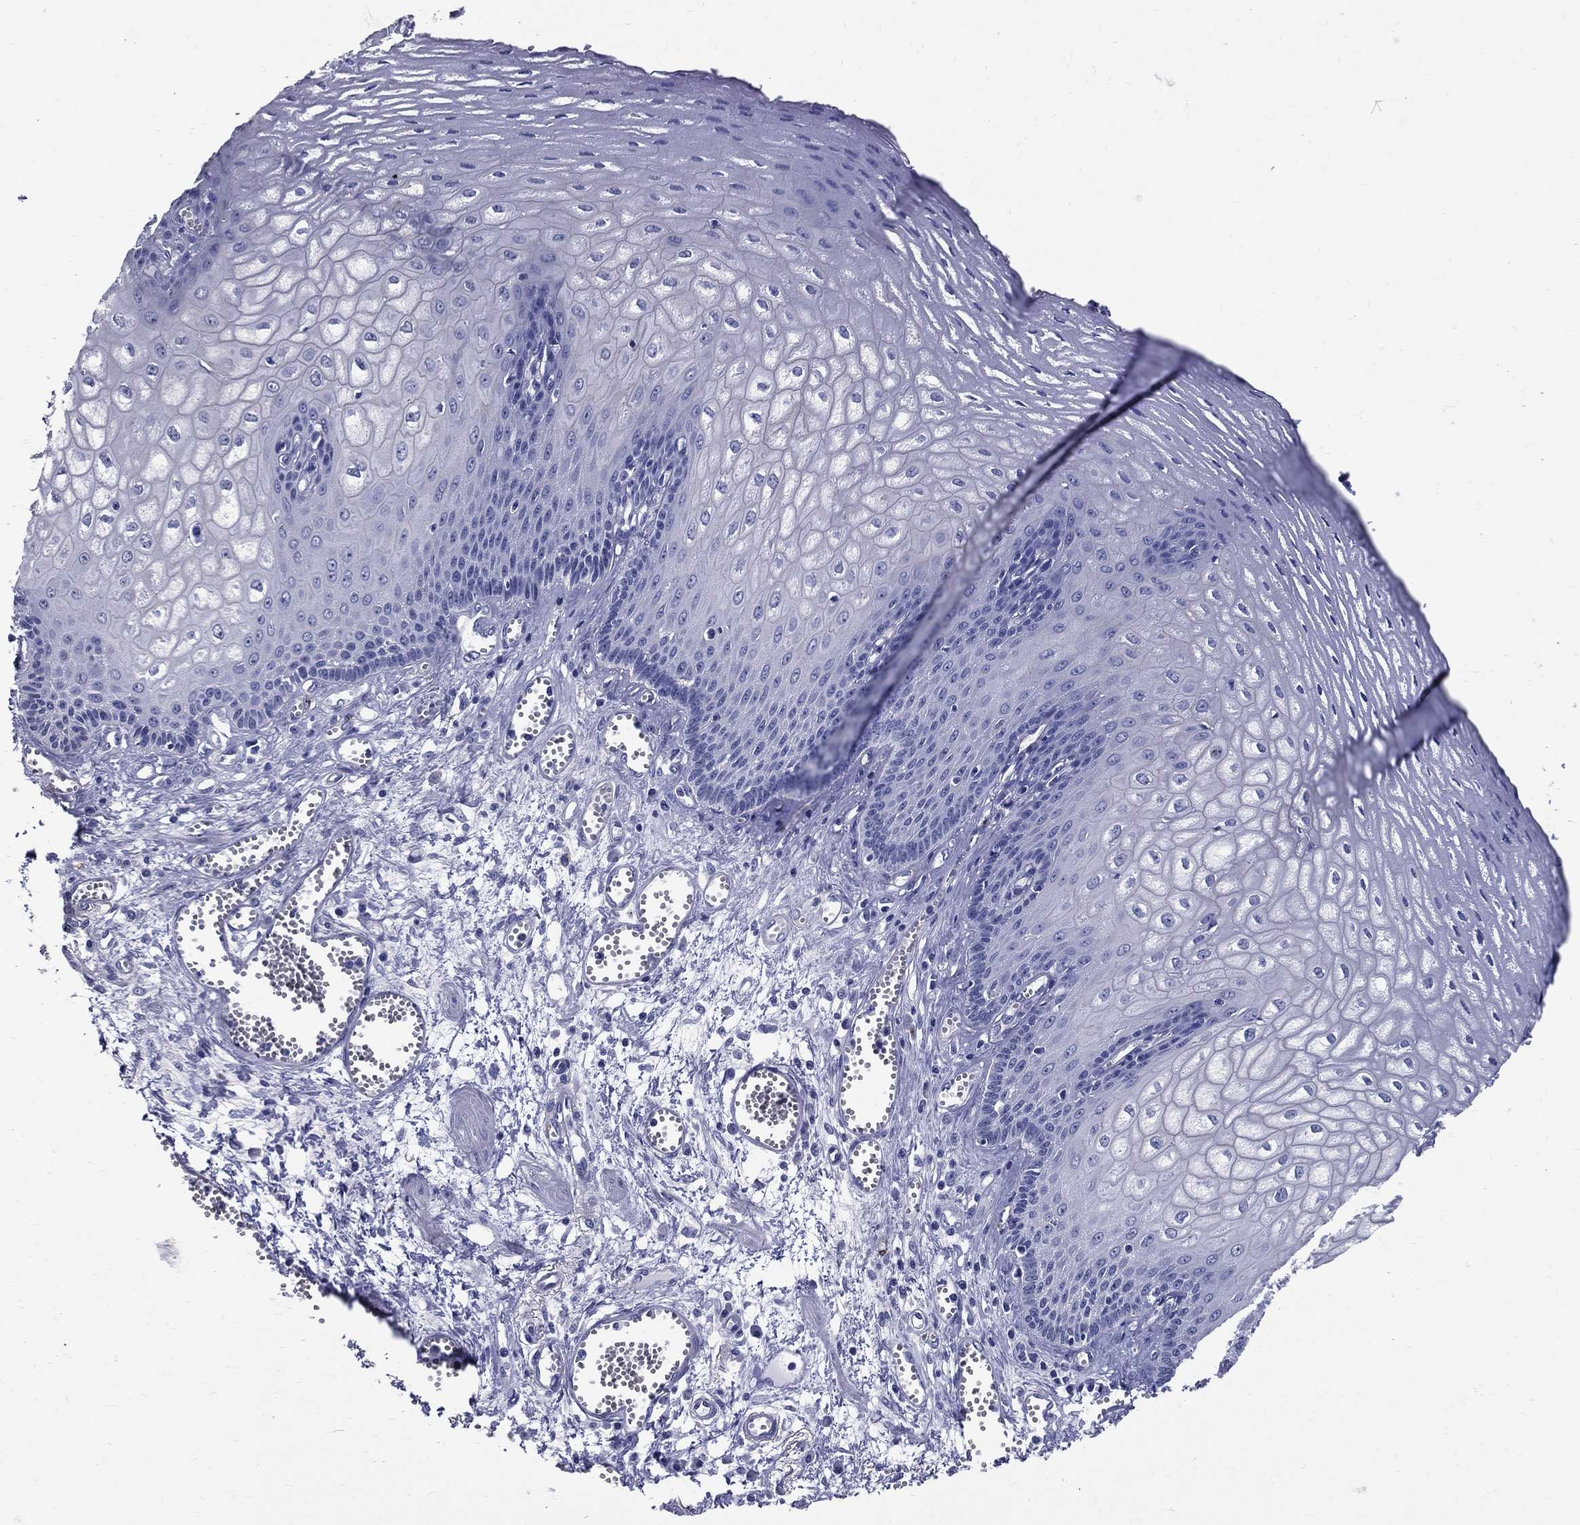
{"staining": {"intensity": "negative", "quantity": "none", "location": "none"}, "tissue": "esophagus", "cell_type": "Squamous epithelial cells", "image_type": "normal", "snomed": [{"axis": "morphology", "description": "Normal tissue, NOS"}, {"axis": "topography", "description": "Esophagus"}], "caption": "The immunohistochemistry photomicrograph has no significant positivity in squamous epithelial cells of esophagus. Nuclei are stained in blue.", "gene": "ACE2", "patient": {"sex": "male", "age": 58}}